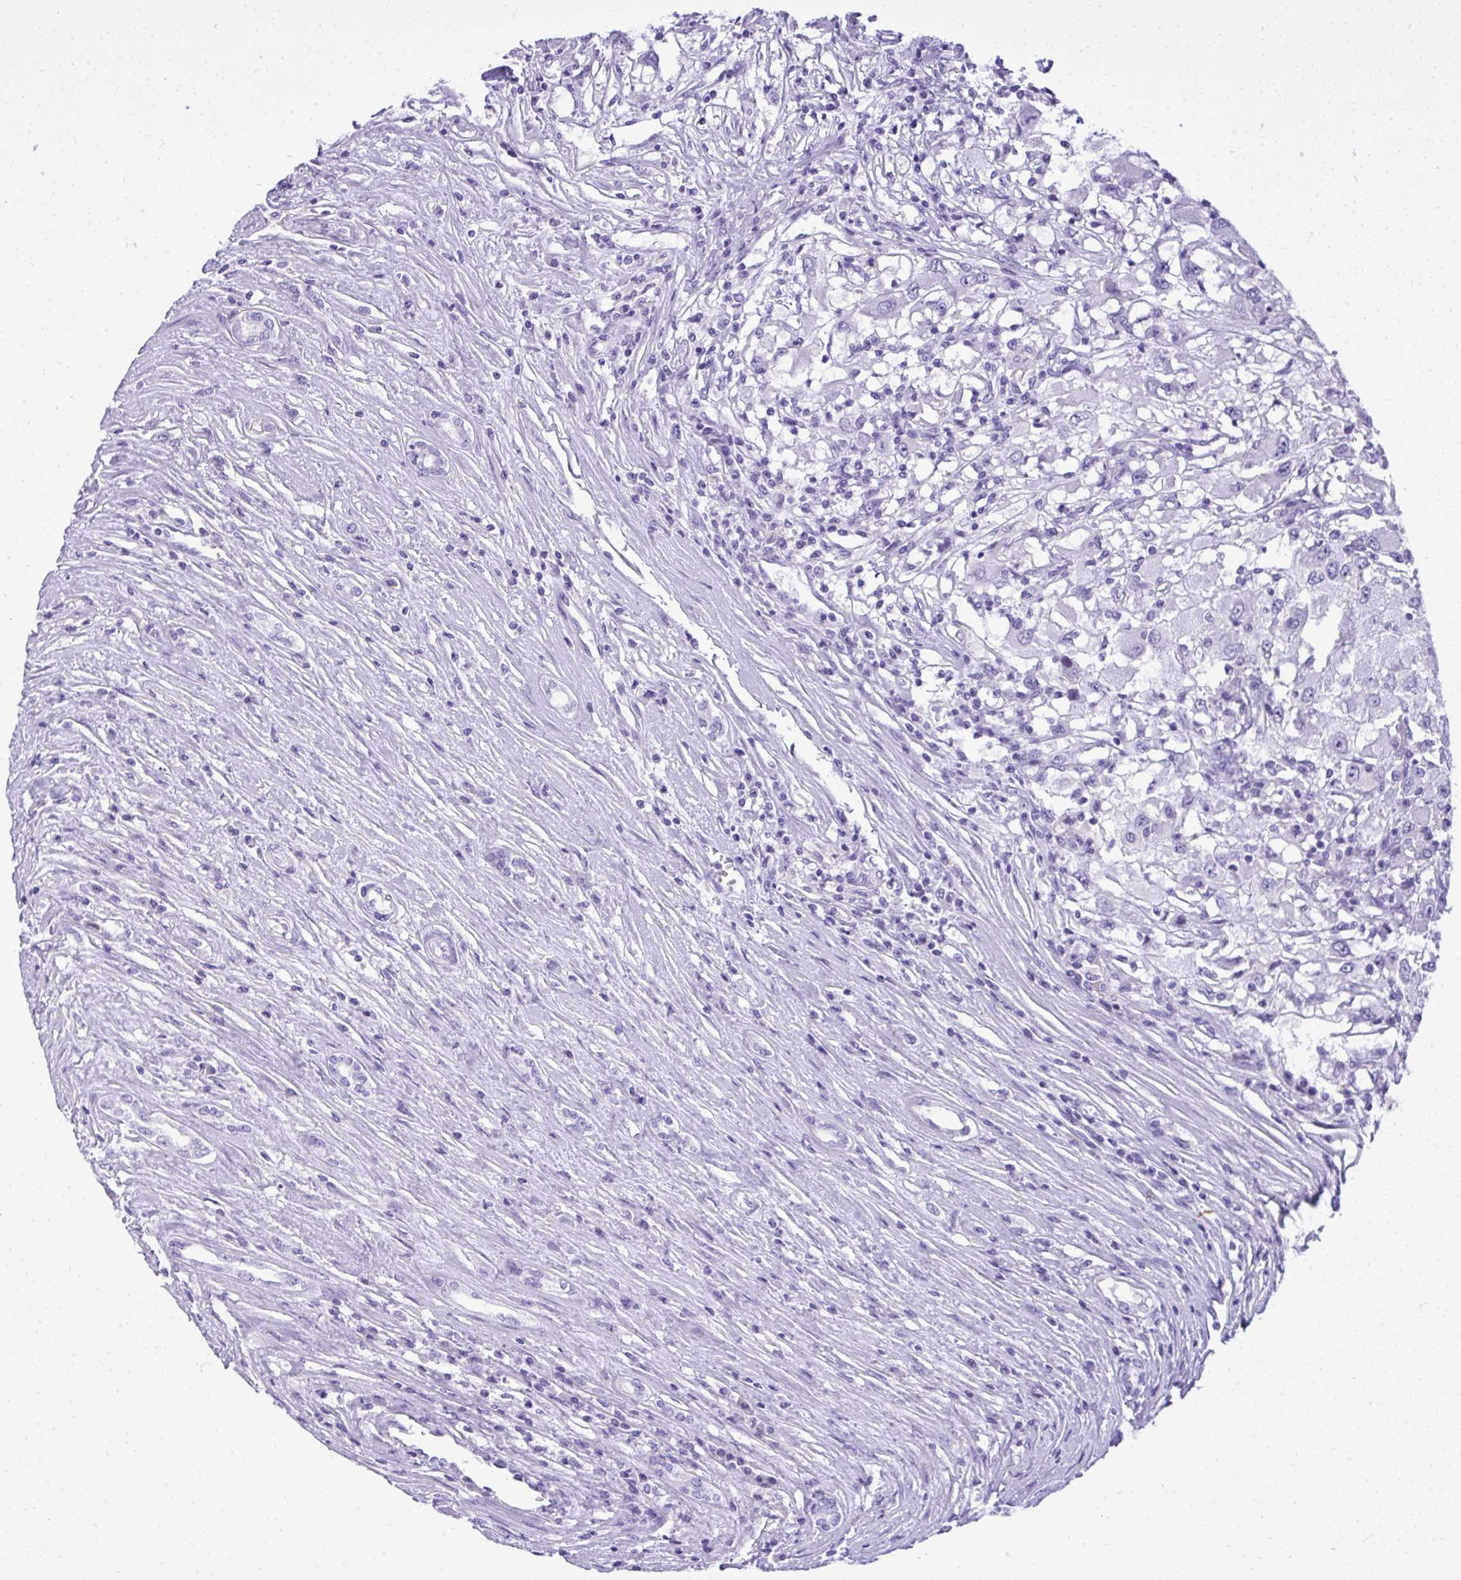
{"staining": {"intensity": "negative", "quantity": "none", "location": "none"}, "tissue": "renal cancer", "cell_type": "Tumor cells", "image_type": "cancer", "snomed": [{"axis": "morphology", "description": "Adenocarcinoma, NOS"}, {"axis": "topography", "description": "Kidney"}], "caption": "This is a histopathology image of immunohistochemistry (IHC) staining of renal cancer (adenocarcinoma), which shows no staining in tumor cells.", "gene": "ST6GALNAC3", "patient": {"sex": "female", "age": 67}}